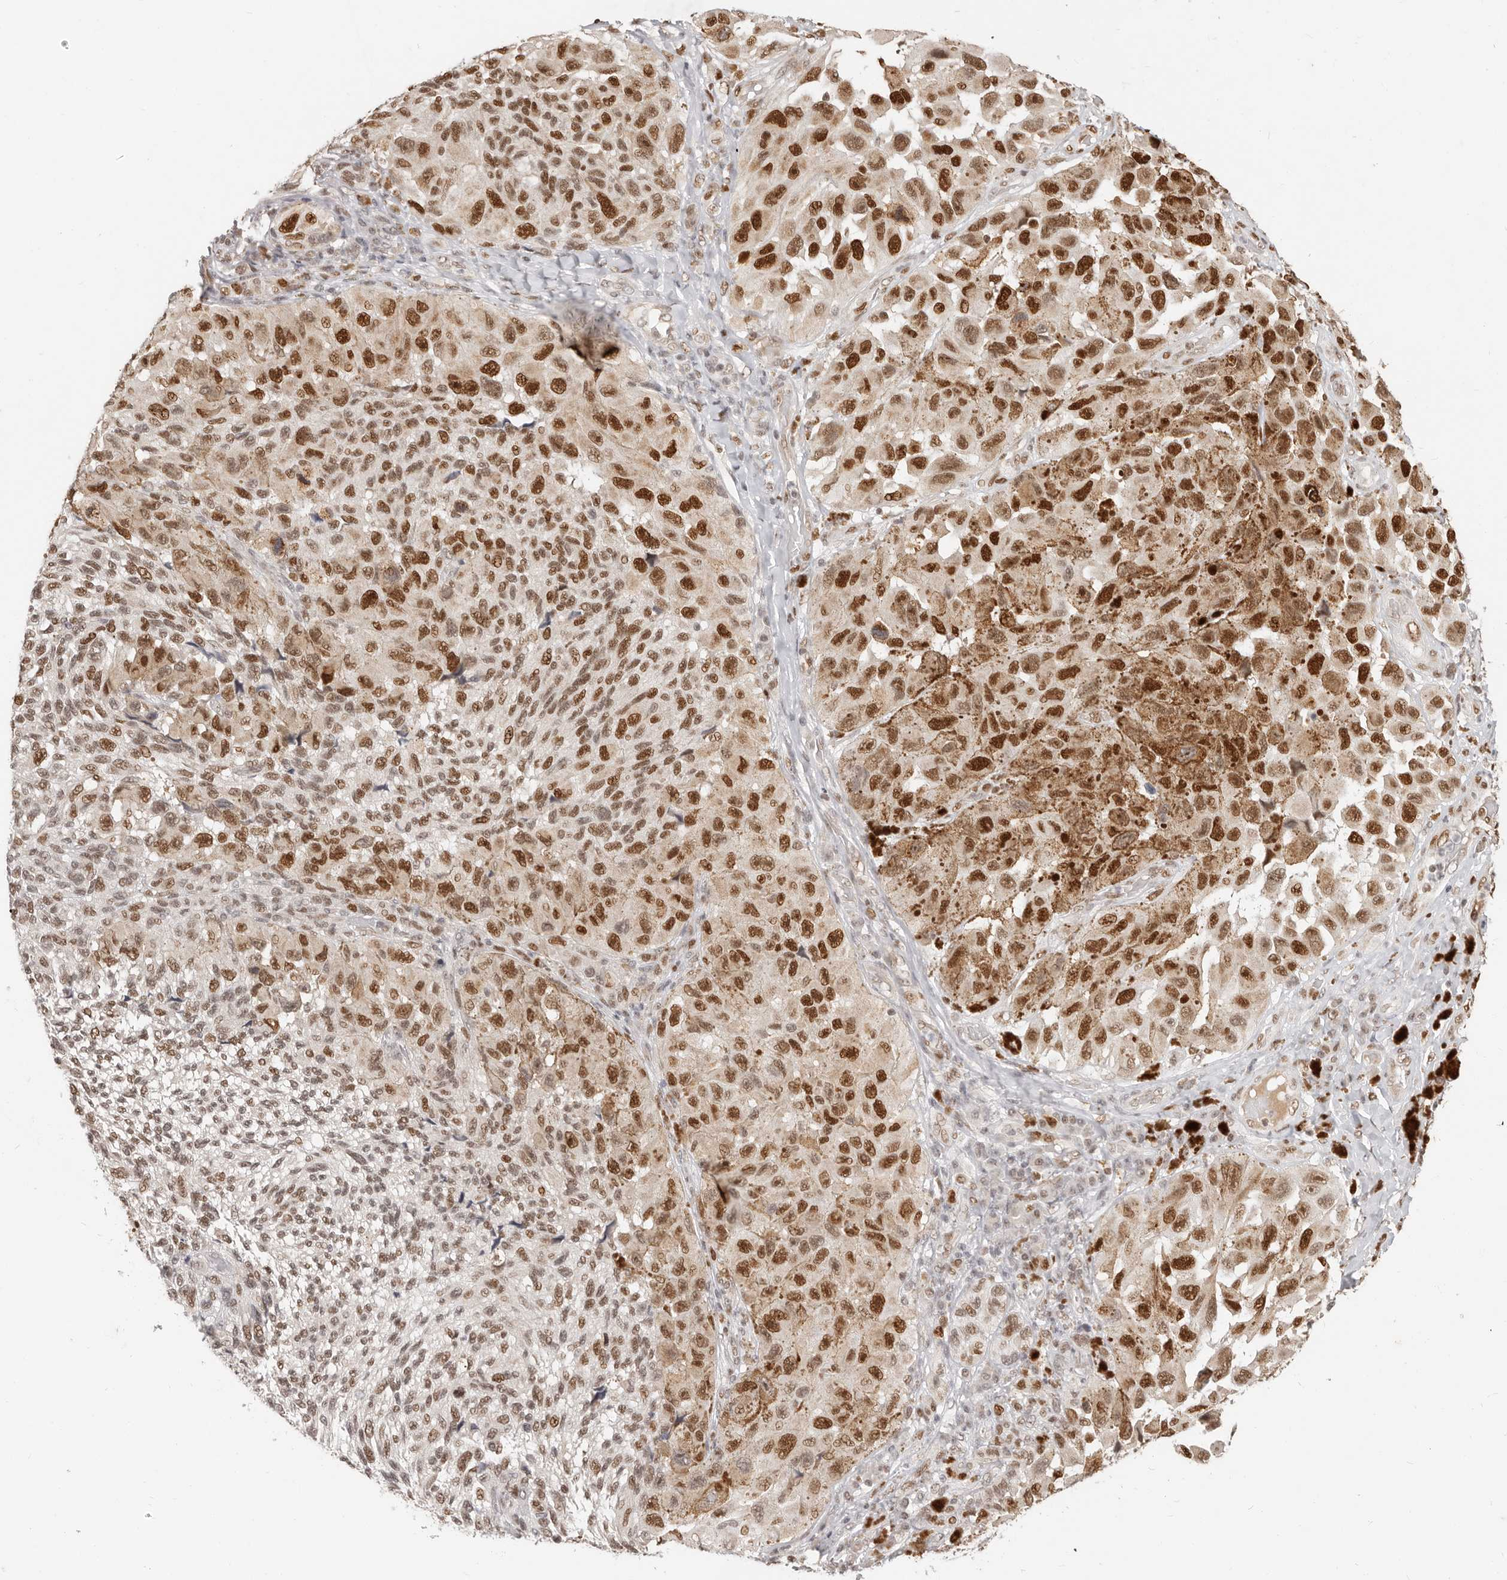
{"staining": {"intensity": "strong", "quantity": ">75%", "location": "nuclear"}, "tissue": "melanoma", "cell_type": "Tumor cells", "image_type": "cancer", "snomed": [{"axis": "morphology", "description": "Malignant melanoma, NOS"}, {"axis": "topography", "description": "Skin"}], "caption": "Strong nuclear staining is appreciated in approximately >75% of tumor cells in melanoma. The protein is stained brown, and the nuclei are stained in blue (DAB (3,3'-diaminobenzidine) IHC with brightfield microscopy, high magnification).", "gene": "RFC2", "patient": {"sex": "female", "age": 73}}